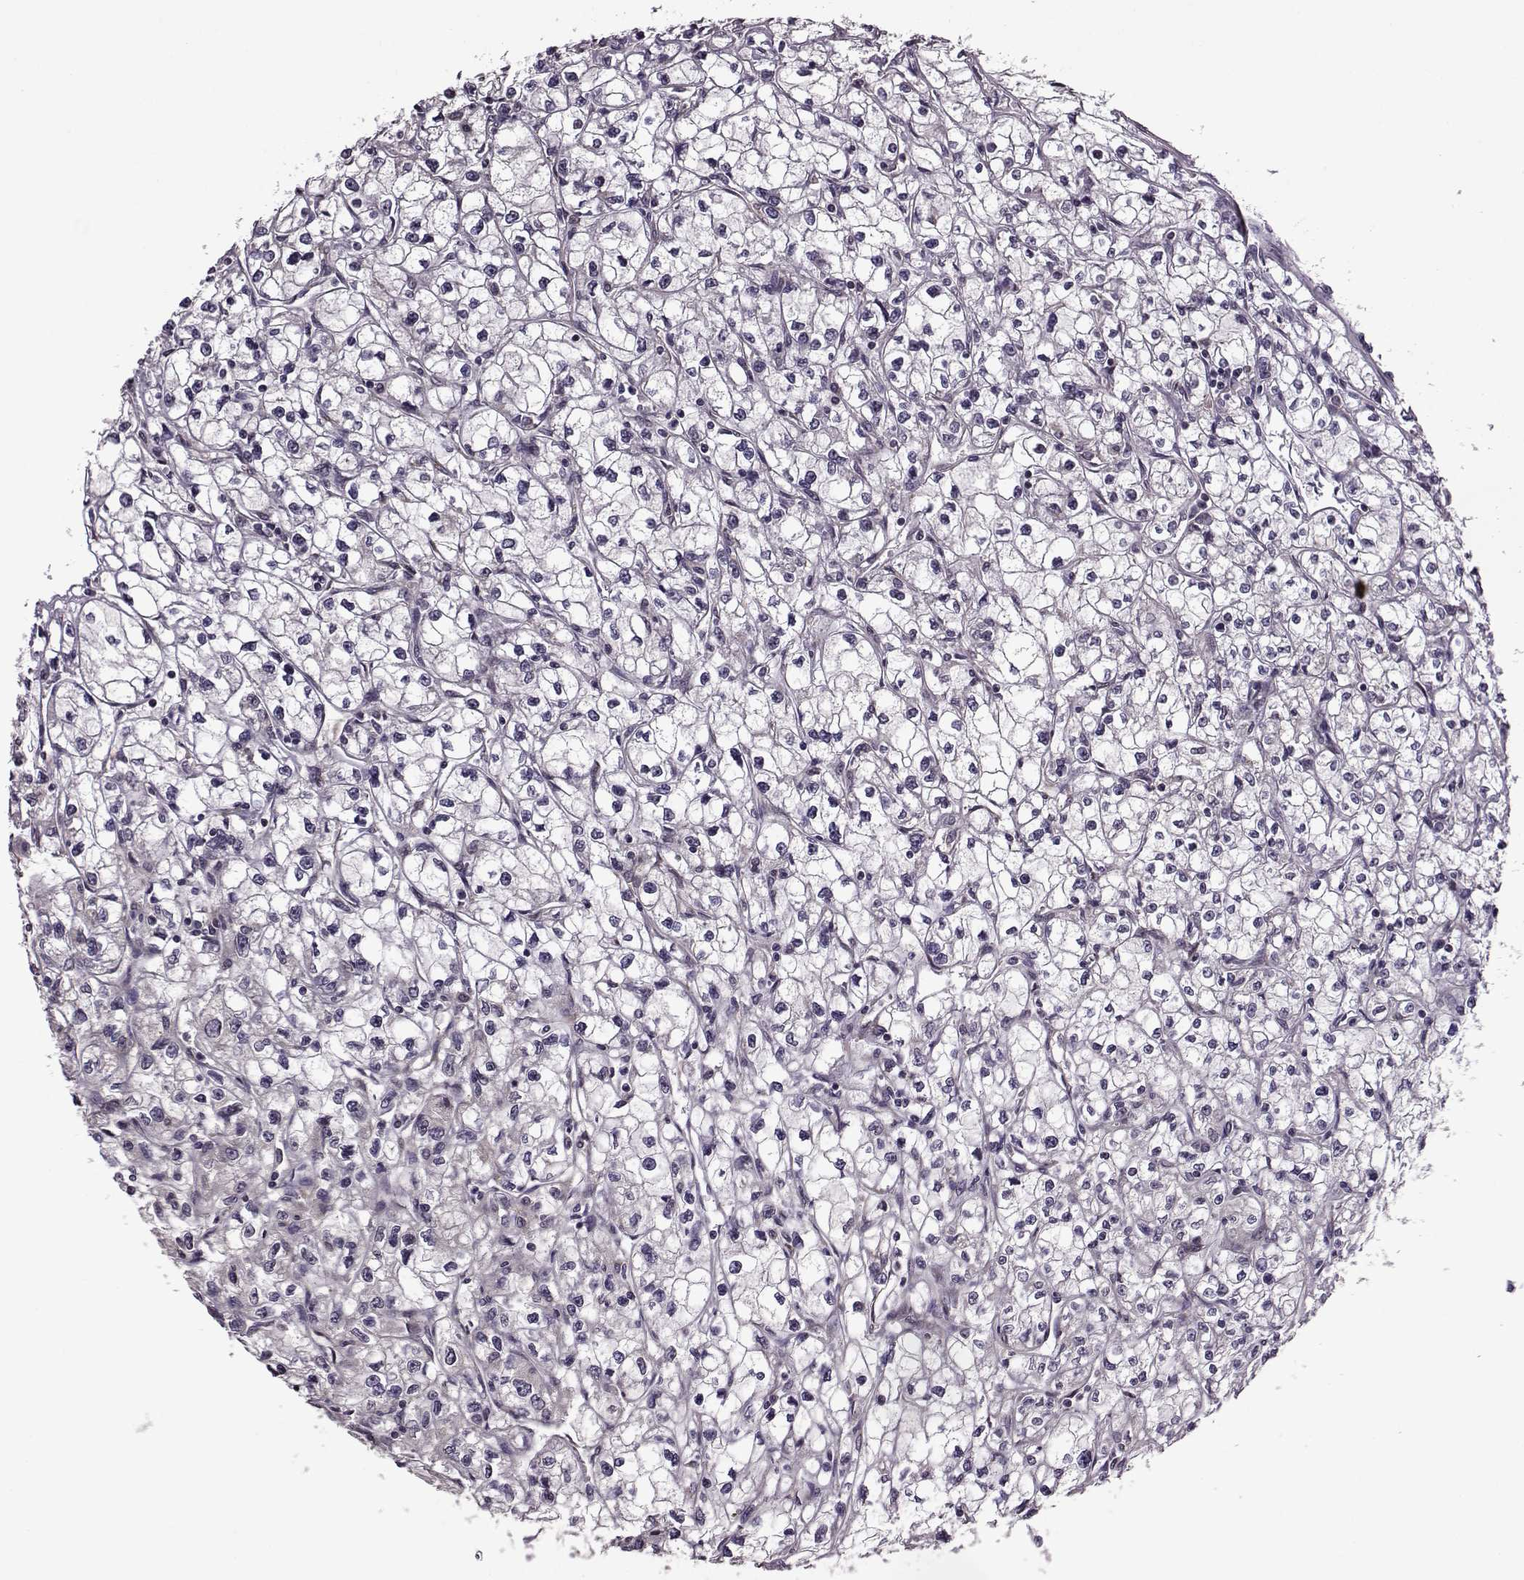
{"staining": {"intensity": "negative", "quantity": "none", "location": "none"}, "tissue": "renal cancer", "cell_type": "Tumor cells", "image_type": "cancer", "snomed": [{"axis": "morphology", "description": "Adenocarcinoma, NOS"}, {"axis": "topography", "description": "Kidney"}], "caption": "Tumor cells are negative for protein expression in human renal cancer.", "gene": "URI1", "patient": {"sex": "male", "age": 67}}